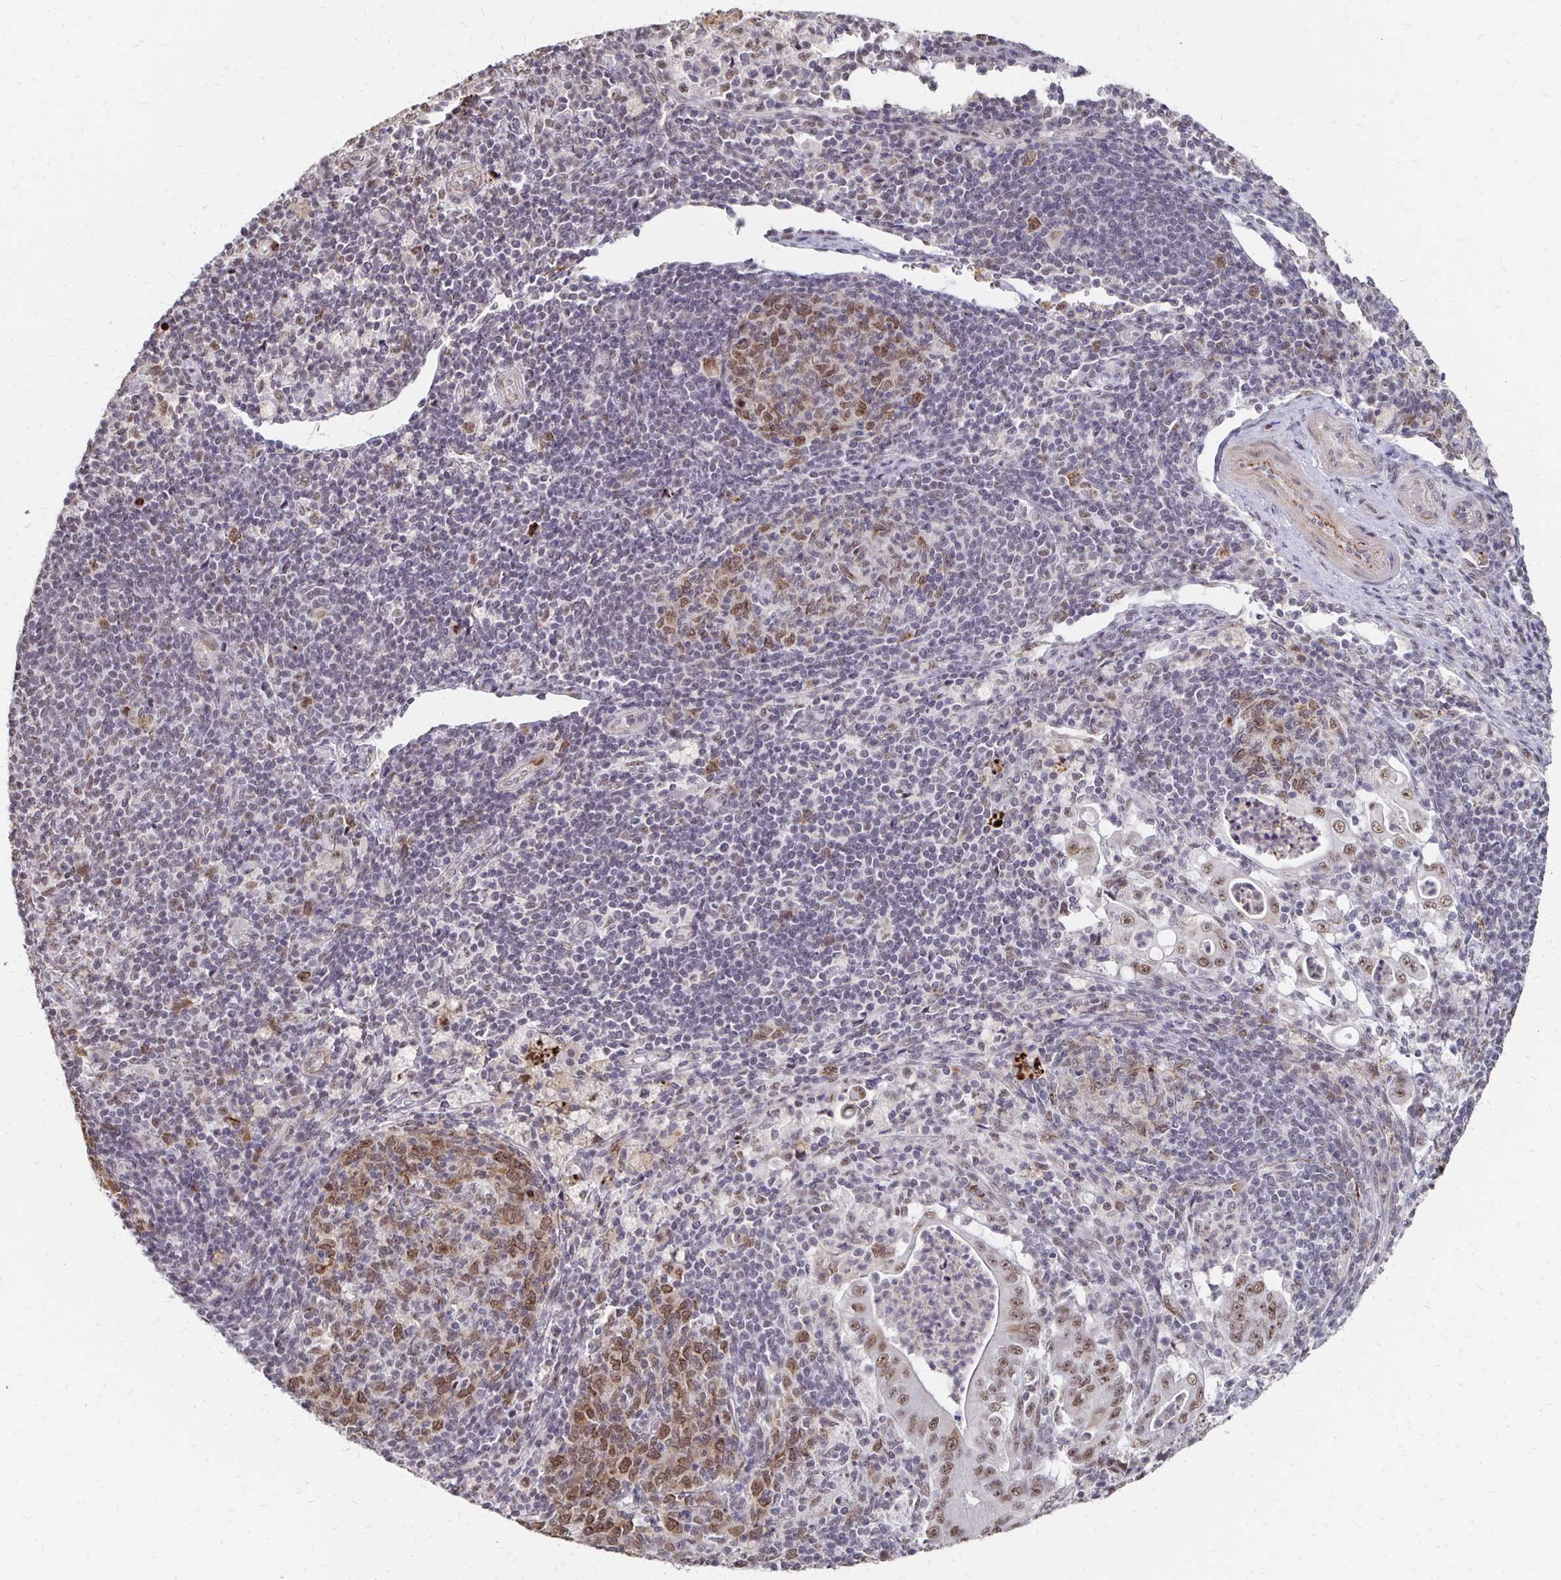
{"staining": {"intensity": "moderate", "quantity": ">75%", "location": "nuclear"}, "tissue": "pancreatic cancer", "cell_type": "Tumor cells", "image_type": "cancer", "snomed": [{"axis": "morphology", "description": "Adenocarcinoma, NOS"}, {"axis": "topography", "description": "Pancreas"}], "caption": "The histopathology image exhibits immunohistochemical staining of pancreatic cancer. There is moderate nuclear positivity is present in approximately >75% of tumor cells.", "gene": "CLASRP", "patient": {"sex": "male", "age": 71}}